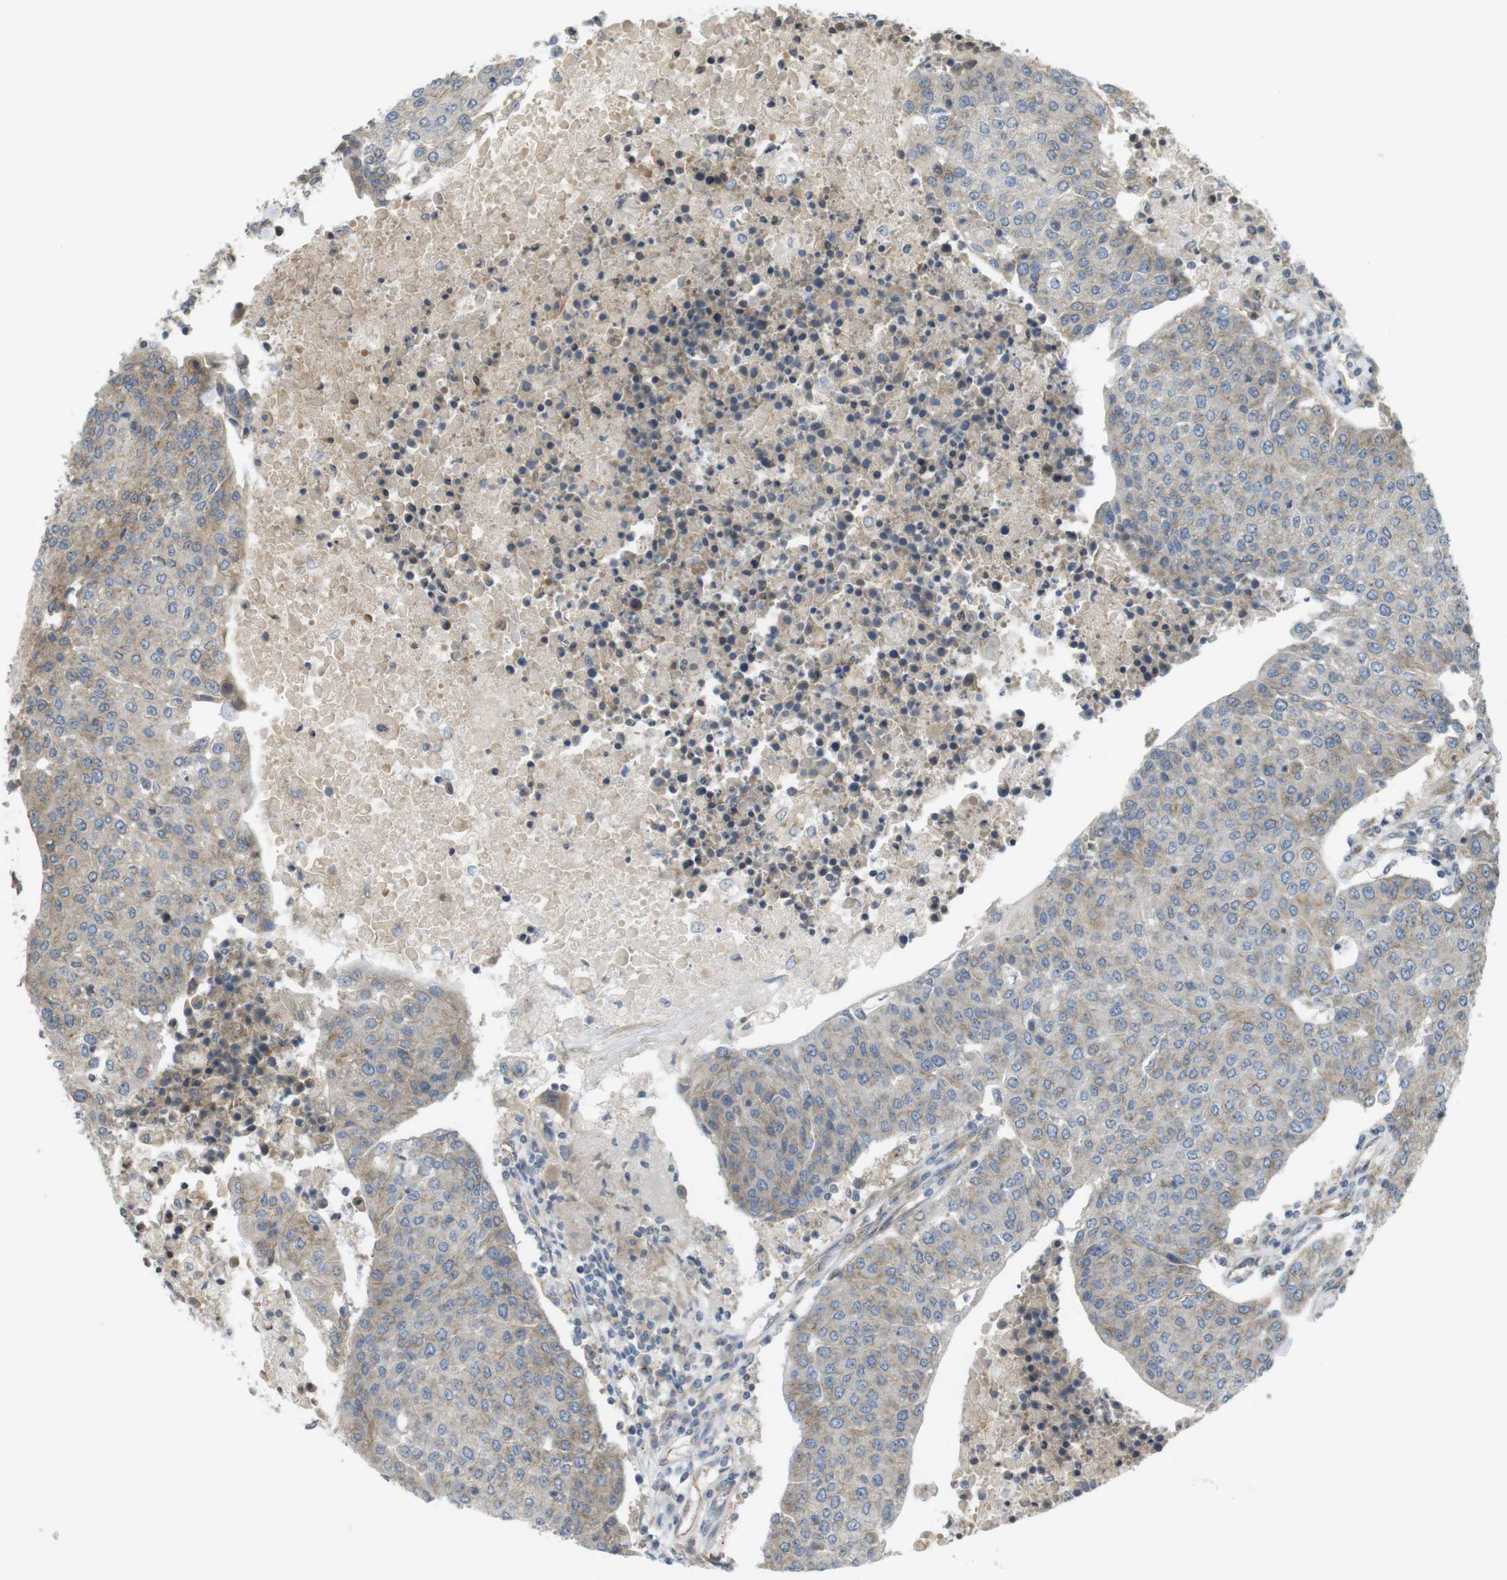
{"staining": {"intensity": "moderate", "quantity": "25%-75%", "location": "cytoplasmic/membranous"}, "tissue": "urothelial cancer", "cell_type": "Tumor cells", "image_type": "cancer", "snomed": [{"axis": "morphology", "description": "Urothelial carcinoma, High grade"}, {"axis": "topography", "description": "Urinary bladder"}], "caption": "A brown stain labels moderate cytoplasmic/membranous positivity of a protein in urothelial carcinoma (high-grade) tumor cells. The staining was performed using DAB (3,3'-diaminobenzidine) to visualize the protein expression in brown, while the nuclei were stained in blue with hematoxylin (Magnification: 20x).", "gene": "KIF5B", "patient": {"sex": "female", "age": 85}}